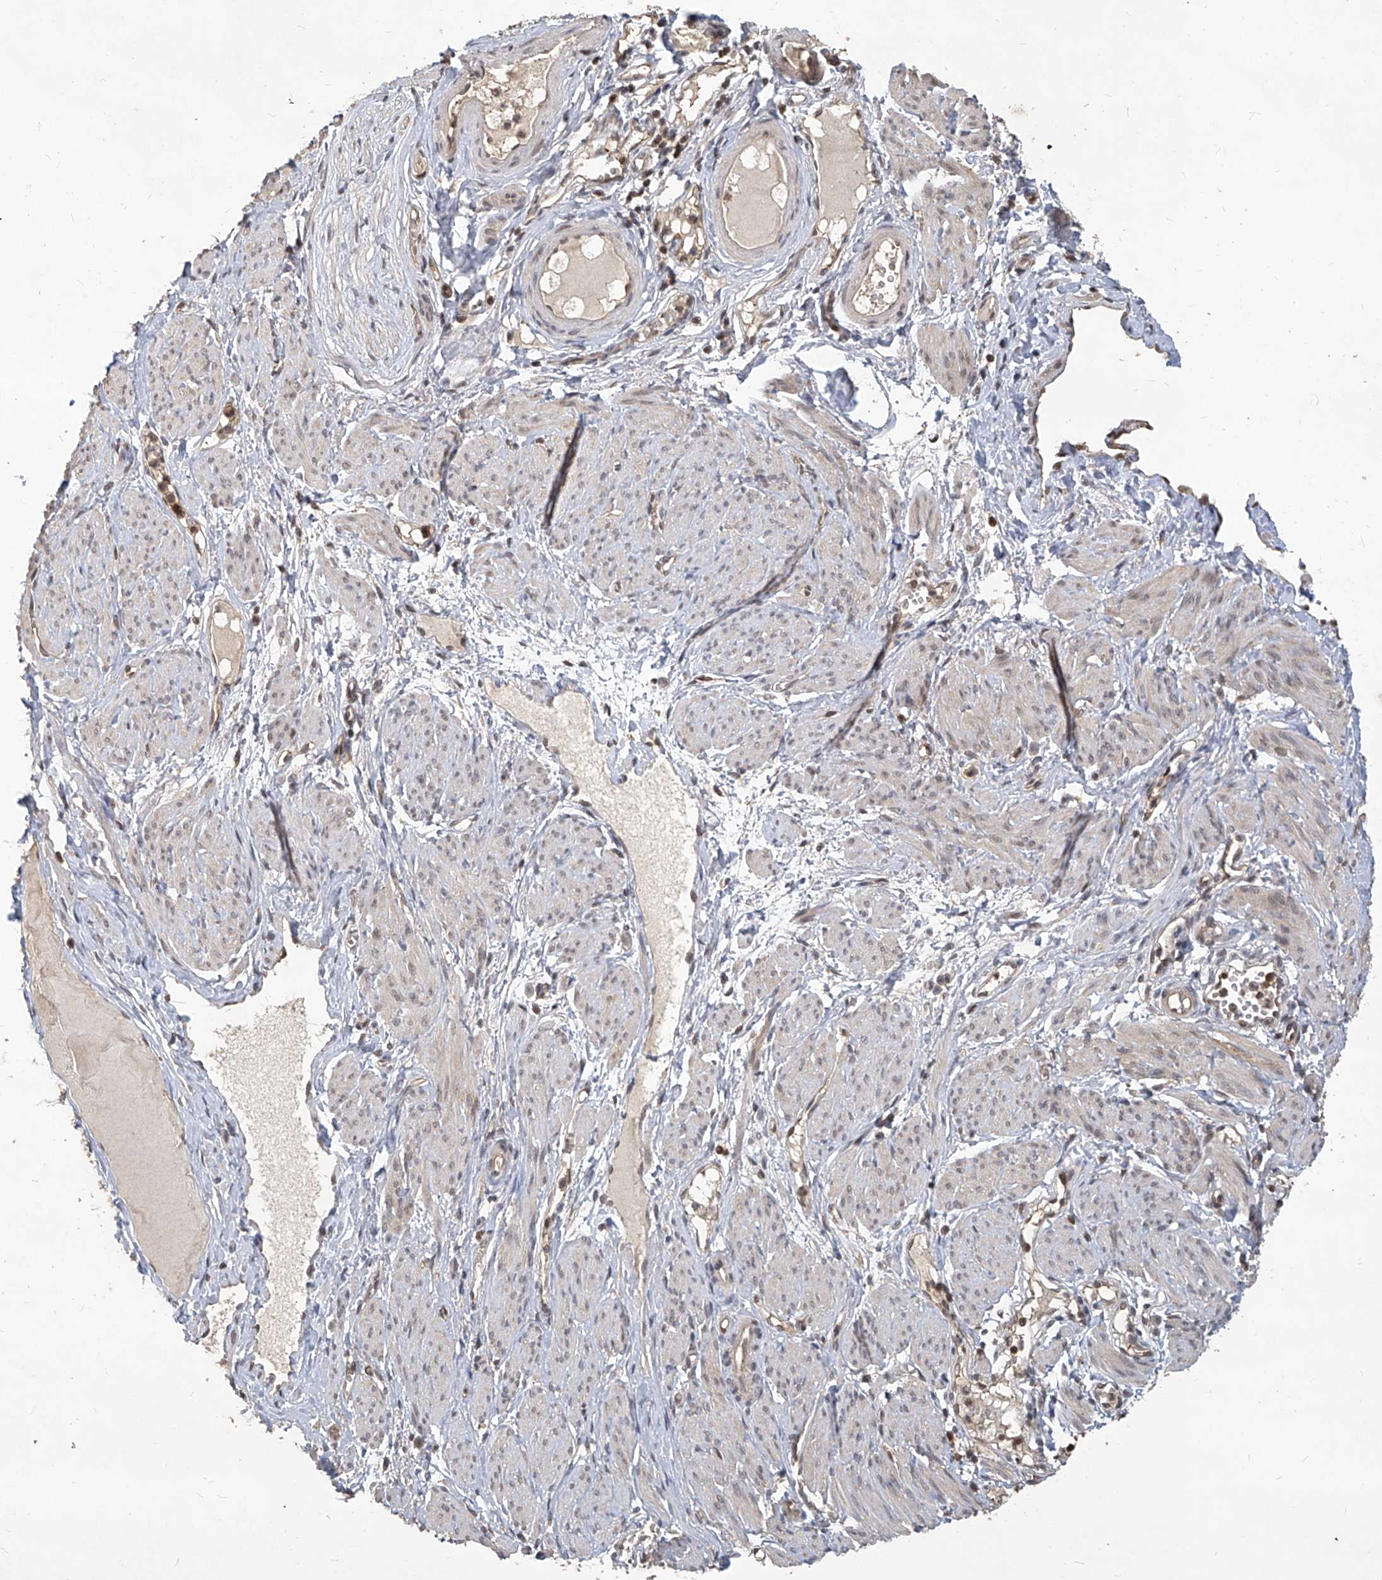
{"staining": {"intensity": "weak", "quantity": "25%-75%", "location": "cytoplasmic/membranous"}, "tissue": "adipose tissue", "cell_type": "Adipocytes", "image_type": "normal", "snomed": [{"axis": "morphology", "description": "Normal tissue, NOS"}, {"axis": "topography", "description": "Smooth muscle"}, {"axis": "topography", "description": "Peripheral nerve tissue"}], "caption": "Approximately 25%-75% of adipocytes in benign adipose tissue demonstrate weak cytoplasmic/membranous protein staining as visualized by brown immunohistochemical staining.", "gene": "PSMB1", "patient": {"sex": "female", "age": 39}}